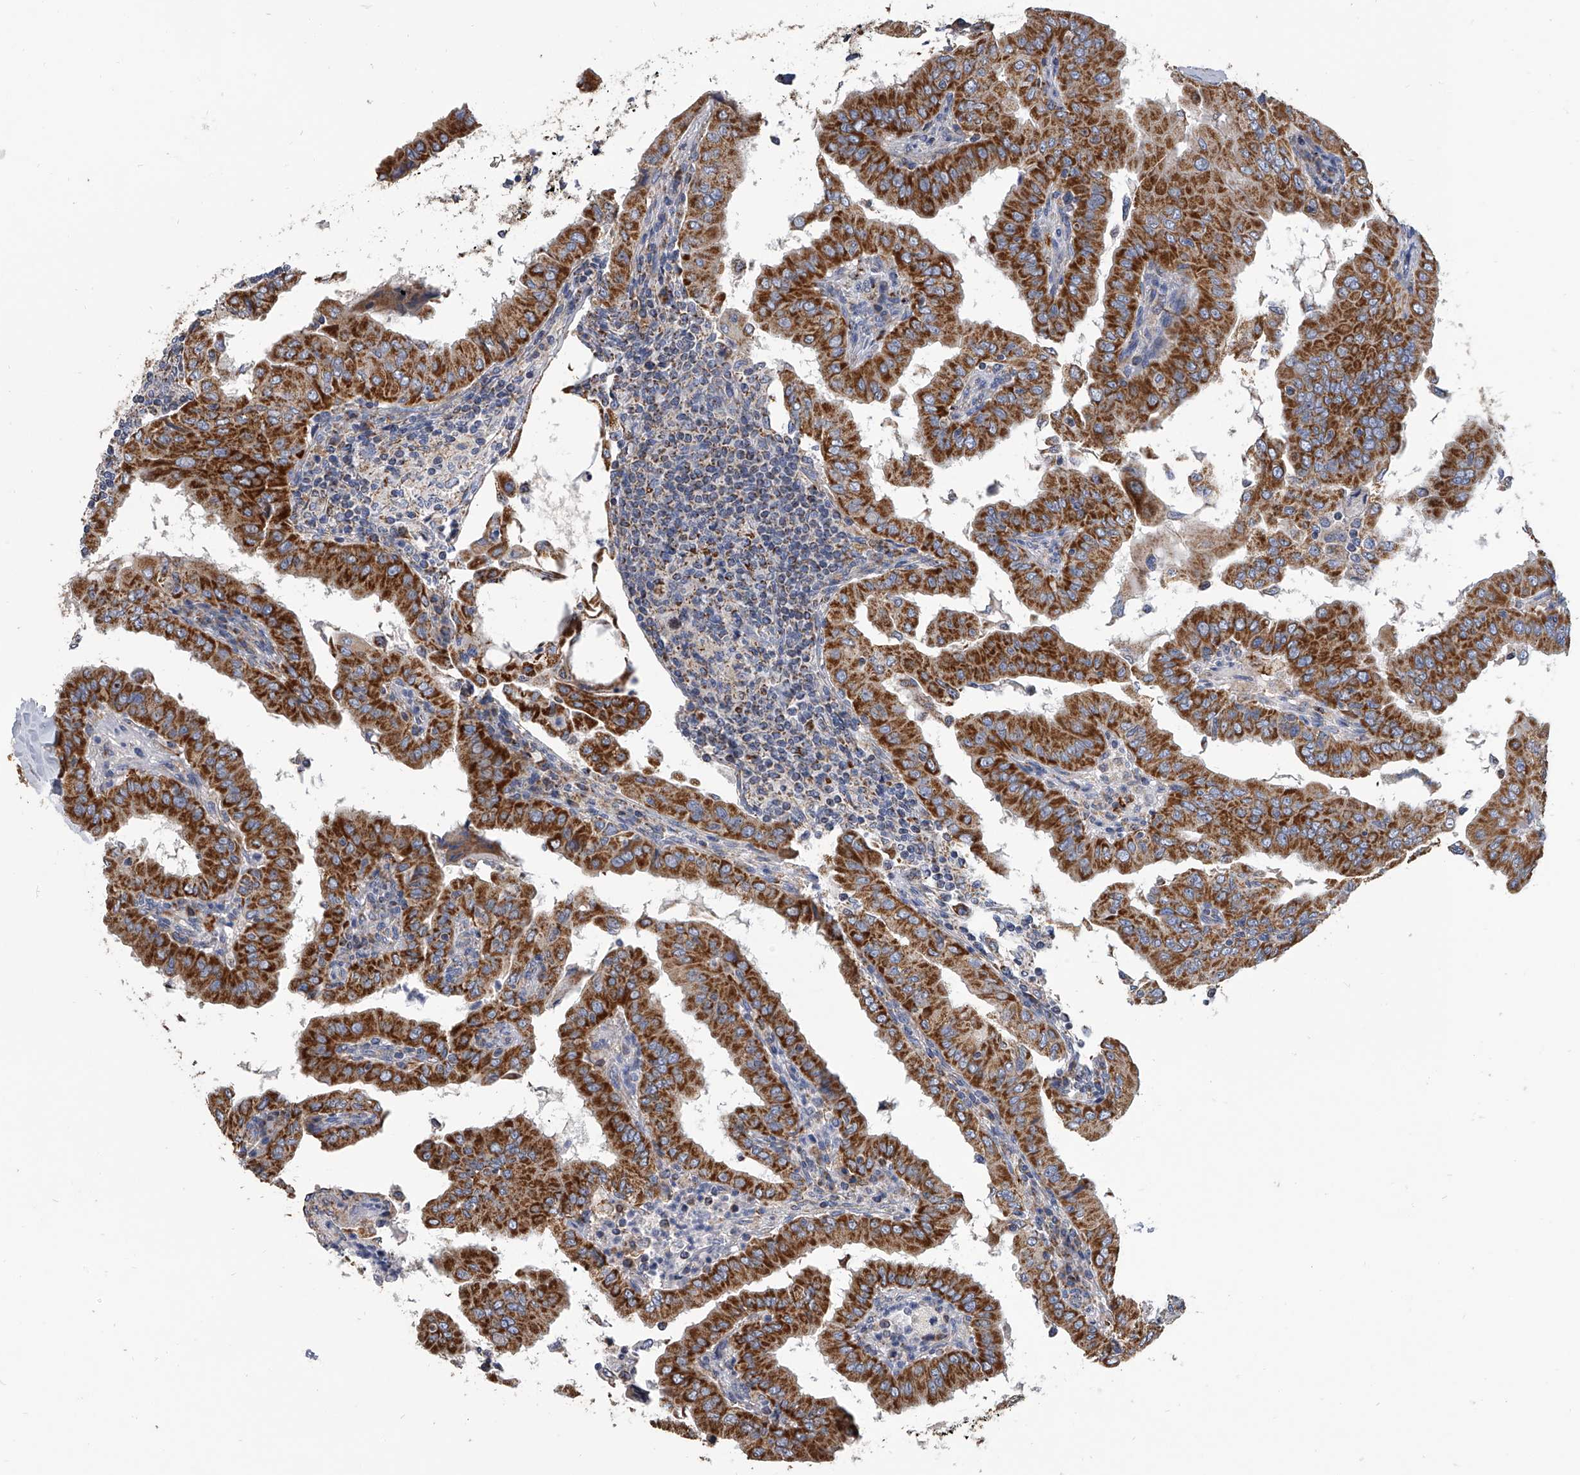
{"staining": {"intensity": "strong", "quantity": ">75%", "location": "cytoplasmic/membranous"}, "tissue": "thyroid cancer", "cell_type": "Tumor cells", "image_type": "cancer", "snomed": [{"axis": "morphology", "description": "Papillary adenocarcinoma, NOS"}, {"axis": "topography", "description": "Thyroid gland"}], "caption": "The photomicrograph displays immunohistochemical staining of thyroid papillary adenocarcinoma. There is strong cytoplasmic/membranous expression is seen in about >75% of tumor cells. (DAB (3,3'-diaminobenzidine) = brown stain, brightfield microscopy at high magnification).", "gene": "MRPL28", "patient": {"sex": "male", "age": 33}}